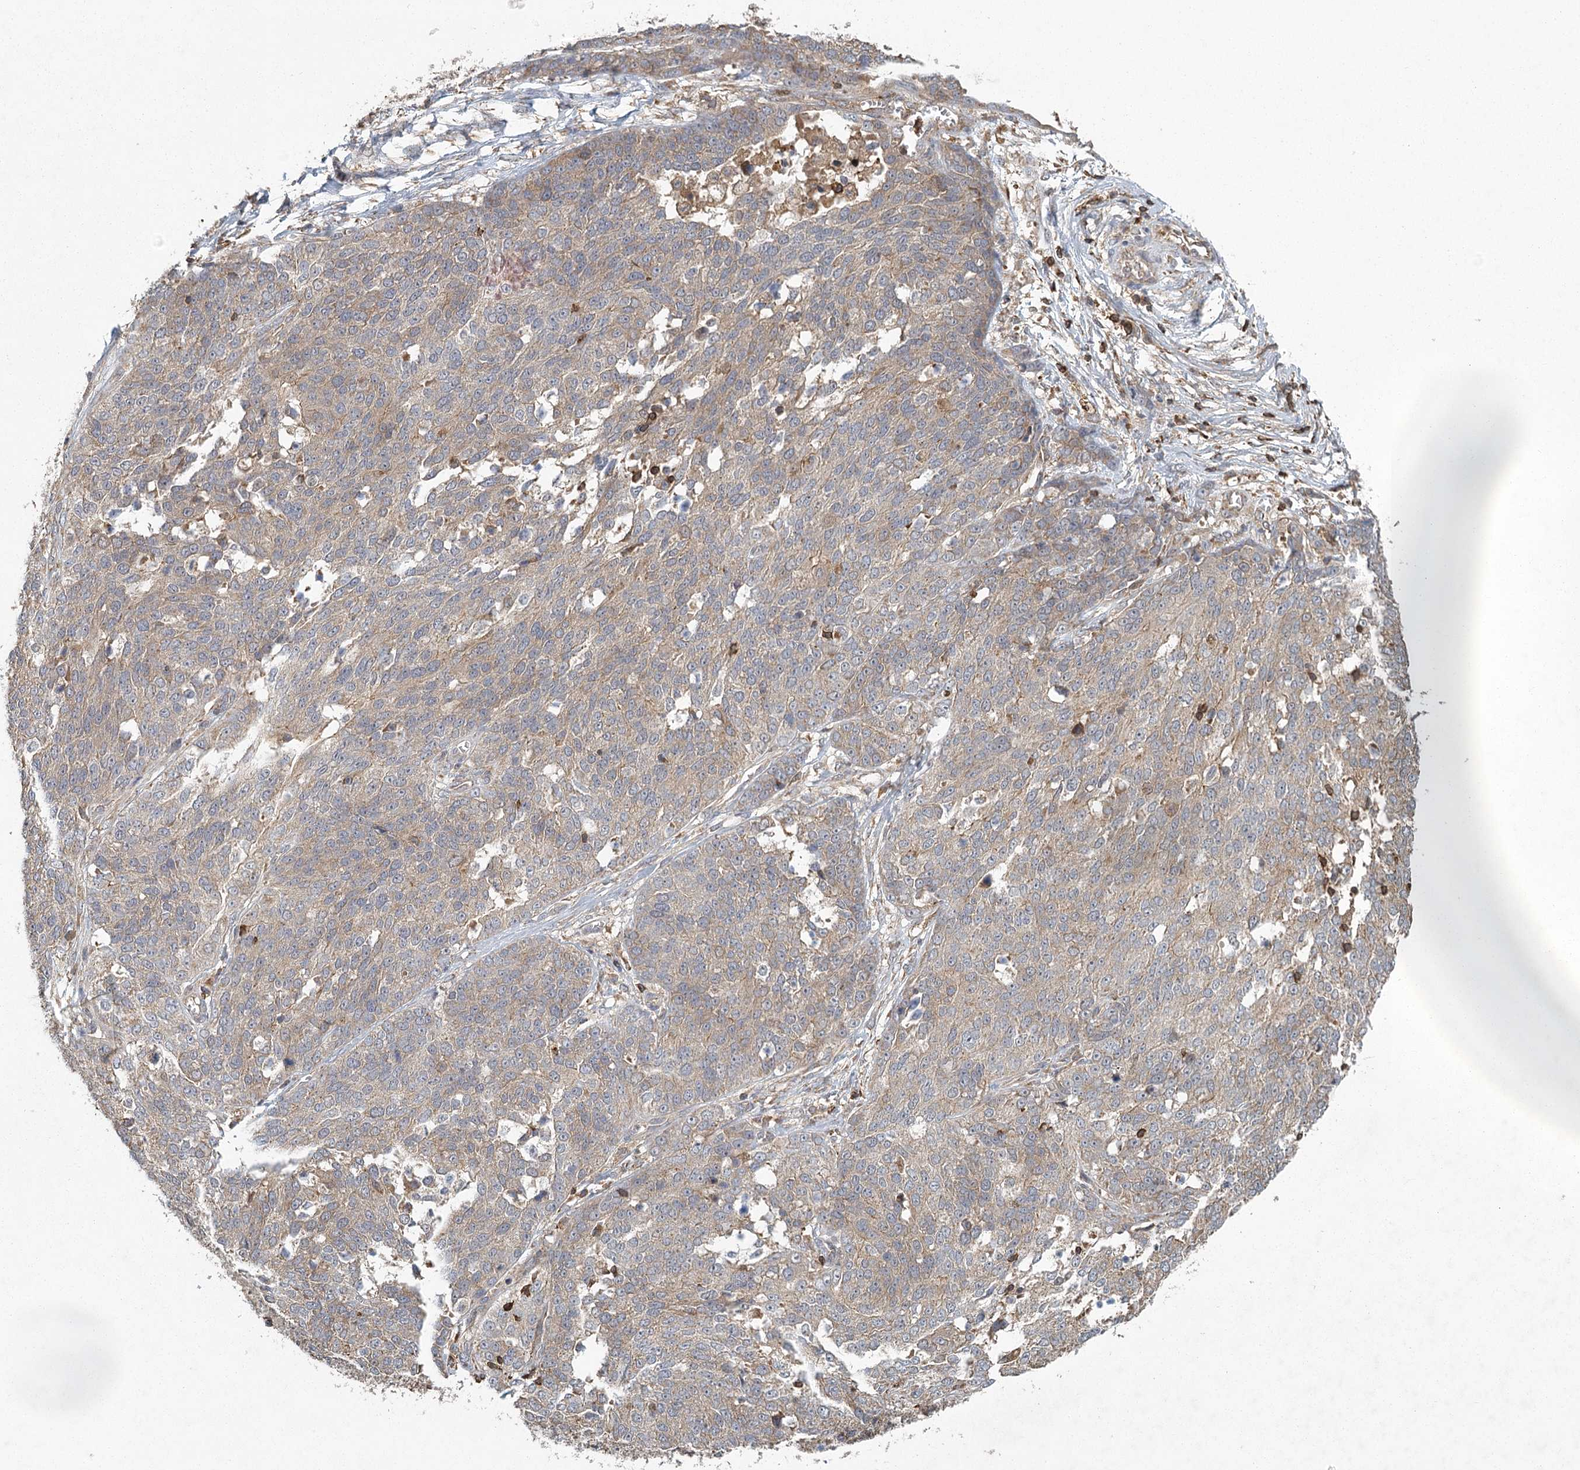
{"staining": {"intensity": "weak", "quantity": "25%-75%", "location": "cytoplasmic/membranous"}, "tissue": "ovarian cancer", "cell_type": "Tumor cells", "image_type": "cancer", "snomed": [{"axis": "morphology", "description": "Cystadenocarcinoma, serous, NOS"}, {"axis": "topography", "description": "Ovary"}], "caption": "This is a photomicrograph of immunohistochemistry staining of ovarian serous cystadenocarcinoma, which shows weak staining in the cytoplasmic/membranous of tumor cells.", "gene": "PLEKHA7", "patient": {"sex": "female", "age": 44}}